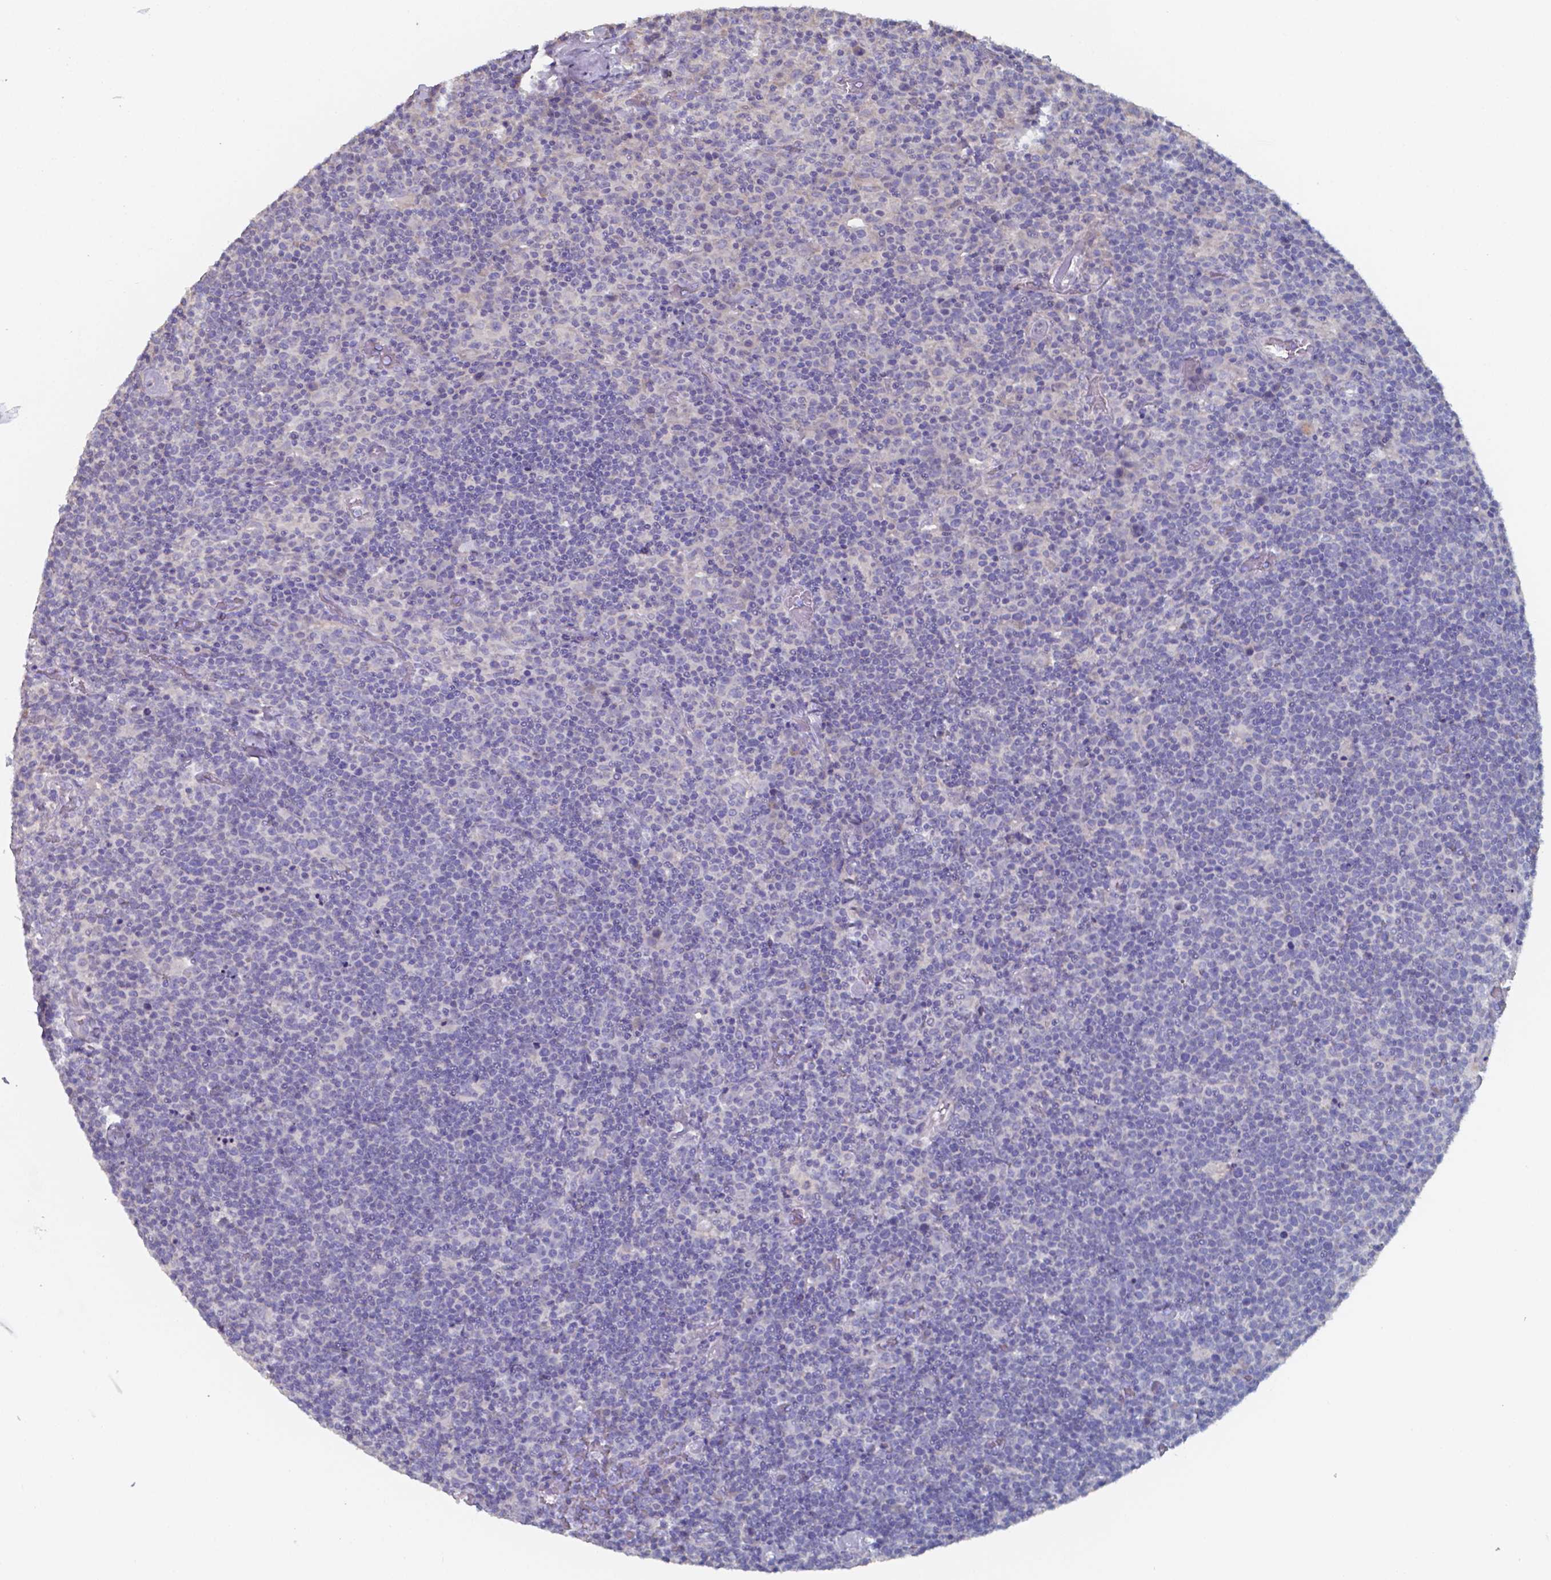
{"staining": {"intensity": "negative", "quantity": "none", "location": "none"}, "tissue": "lymphoma", "cell_type": "Tumor cells", "image_type": "cancer", "snomed": [{"axis": "morphology", "description": "Malignant lymphoma, non-Hodgkin's type, High grade"}, {"axis": "topography", "description": "Lymph node"}], "caption": "There is no significant staining in tumor cells of lymphoma.", "gene": "FOXJ1", "patient": {"sex": "male", "age": 61}}